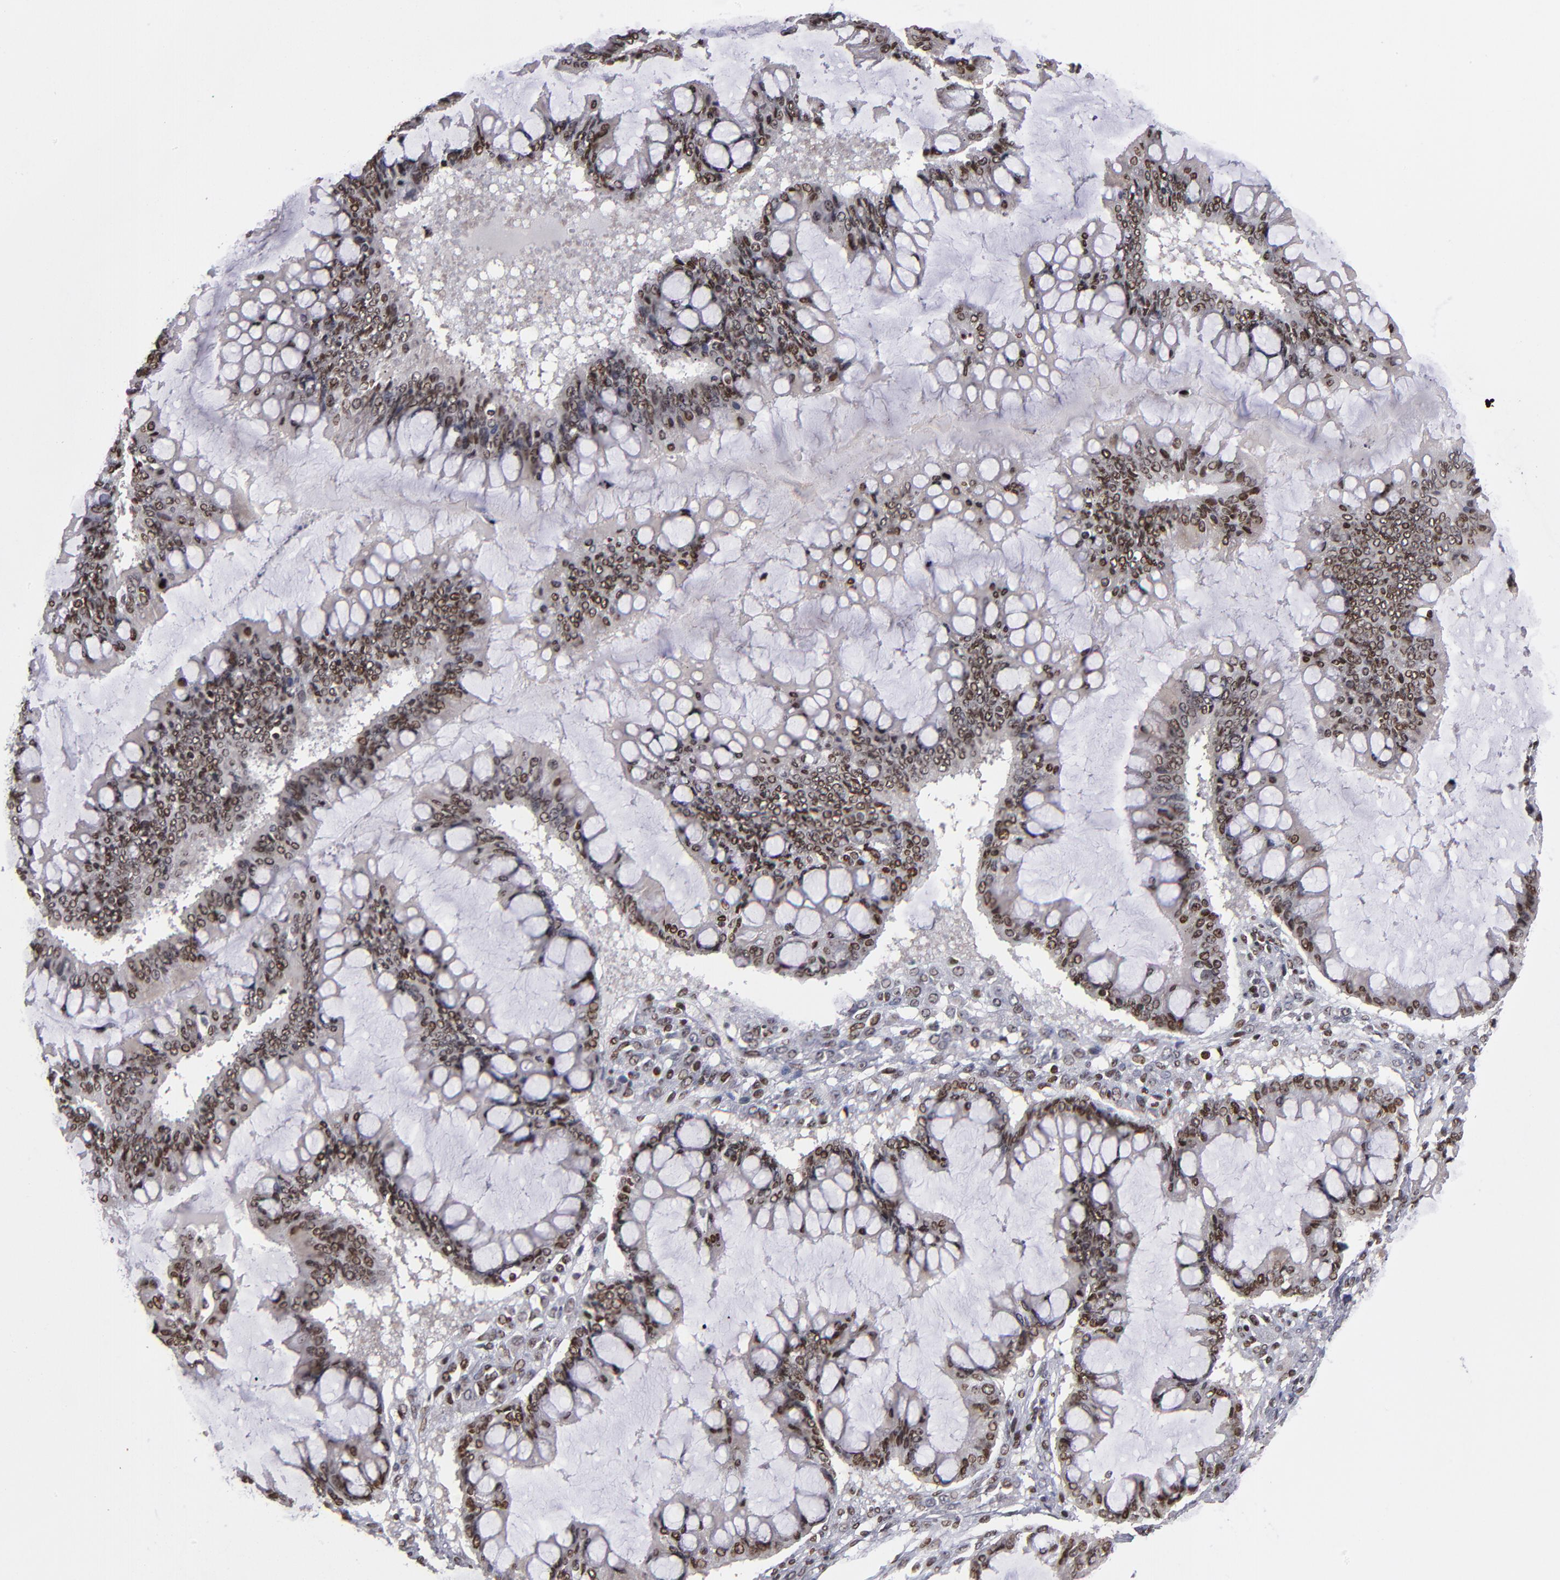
{"staining": {"intensity": "moderate", "quantity": ">75%", "location": "nuclear"}, "tissue": "ovarian cancer", "cell_type": "Tumor cells", "image_type": "cancer", "snomed": [{"axis": "morphology", "description": "Cystadenocarcinoma, mucinous, NOS"}, {"axis": "topography", "description": "Ovary"}], "caption": "Human mucinous cystadenocarcinoma (ovarian) stained with a protein marker exhibits moderate staining in tumor cells.", "gene": "KDM6A", "patient": {"sex": "female", "age": 73}}